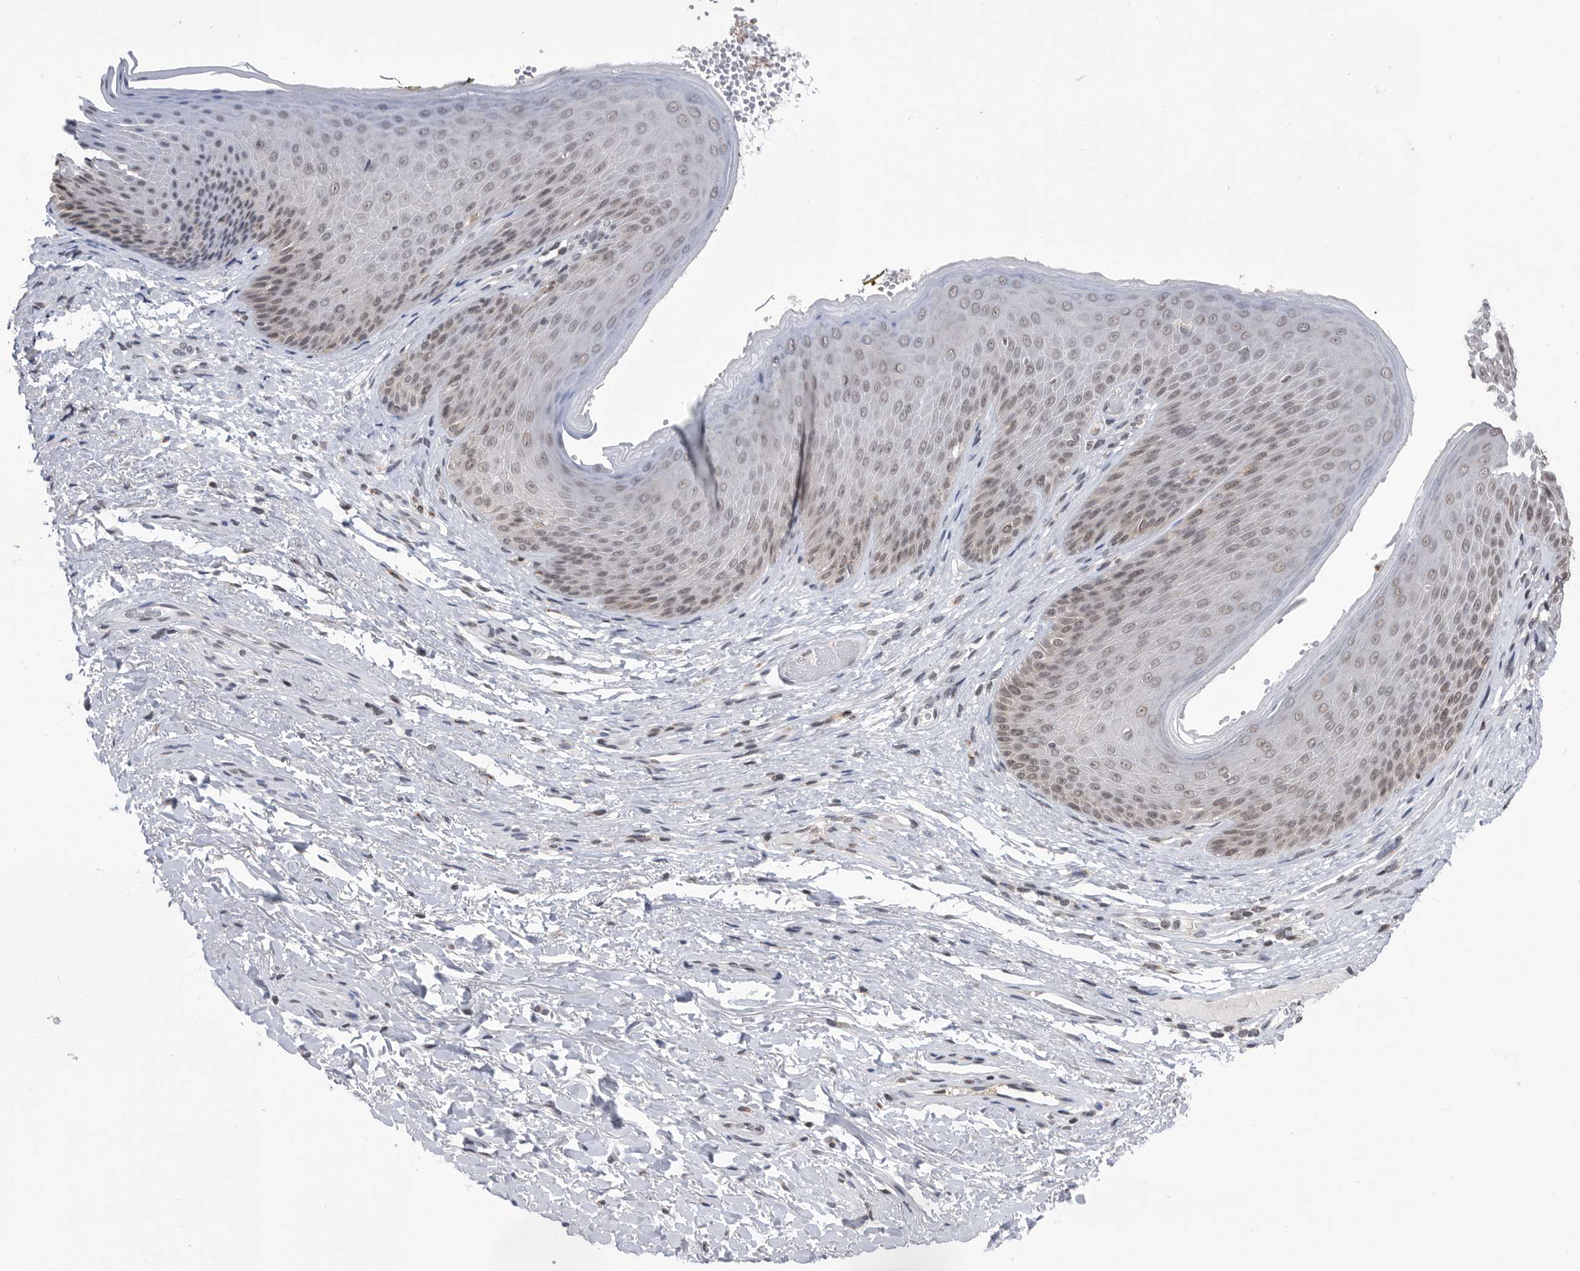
{"staining": {"intensity": "moderate", "quantity": "25%-75%", "location": "nuclear"}, "tissue": "skin", "cell_type": "Epidermal cells", "image_type": "normal", "snomed": [{"axis": "morphology", "description": "Normal tissue, NOS"}, {"axis": "topography", "description": "Anal"}], "caption": "This photomicrograph reveals immunohistochemistry (IHC) staining of unremarkable skin, with medium moderate nuclear staining in about 25%-75% of epidermal cells.", "gene": "TSTD1", "patient": {"sex": "male", "age": 74}}